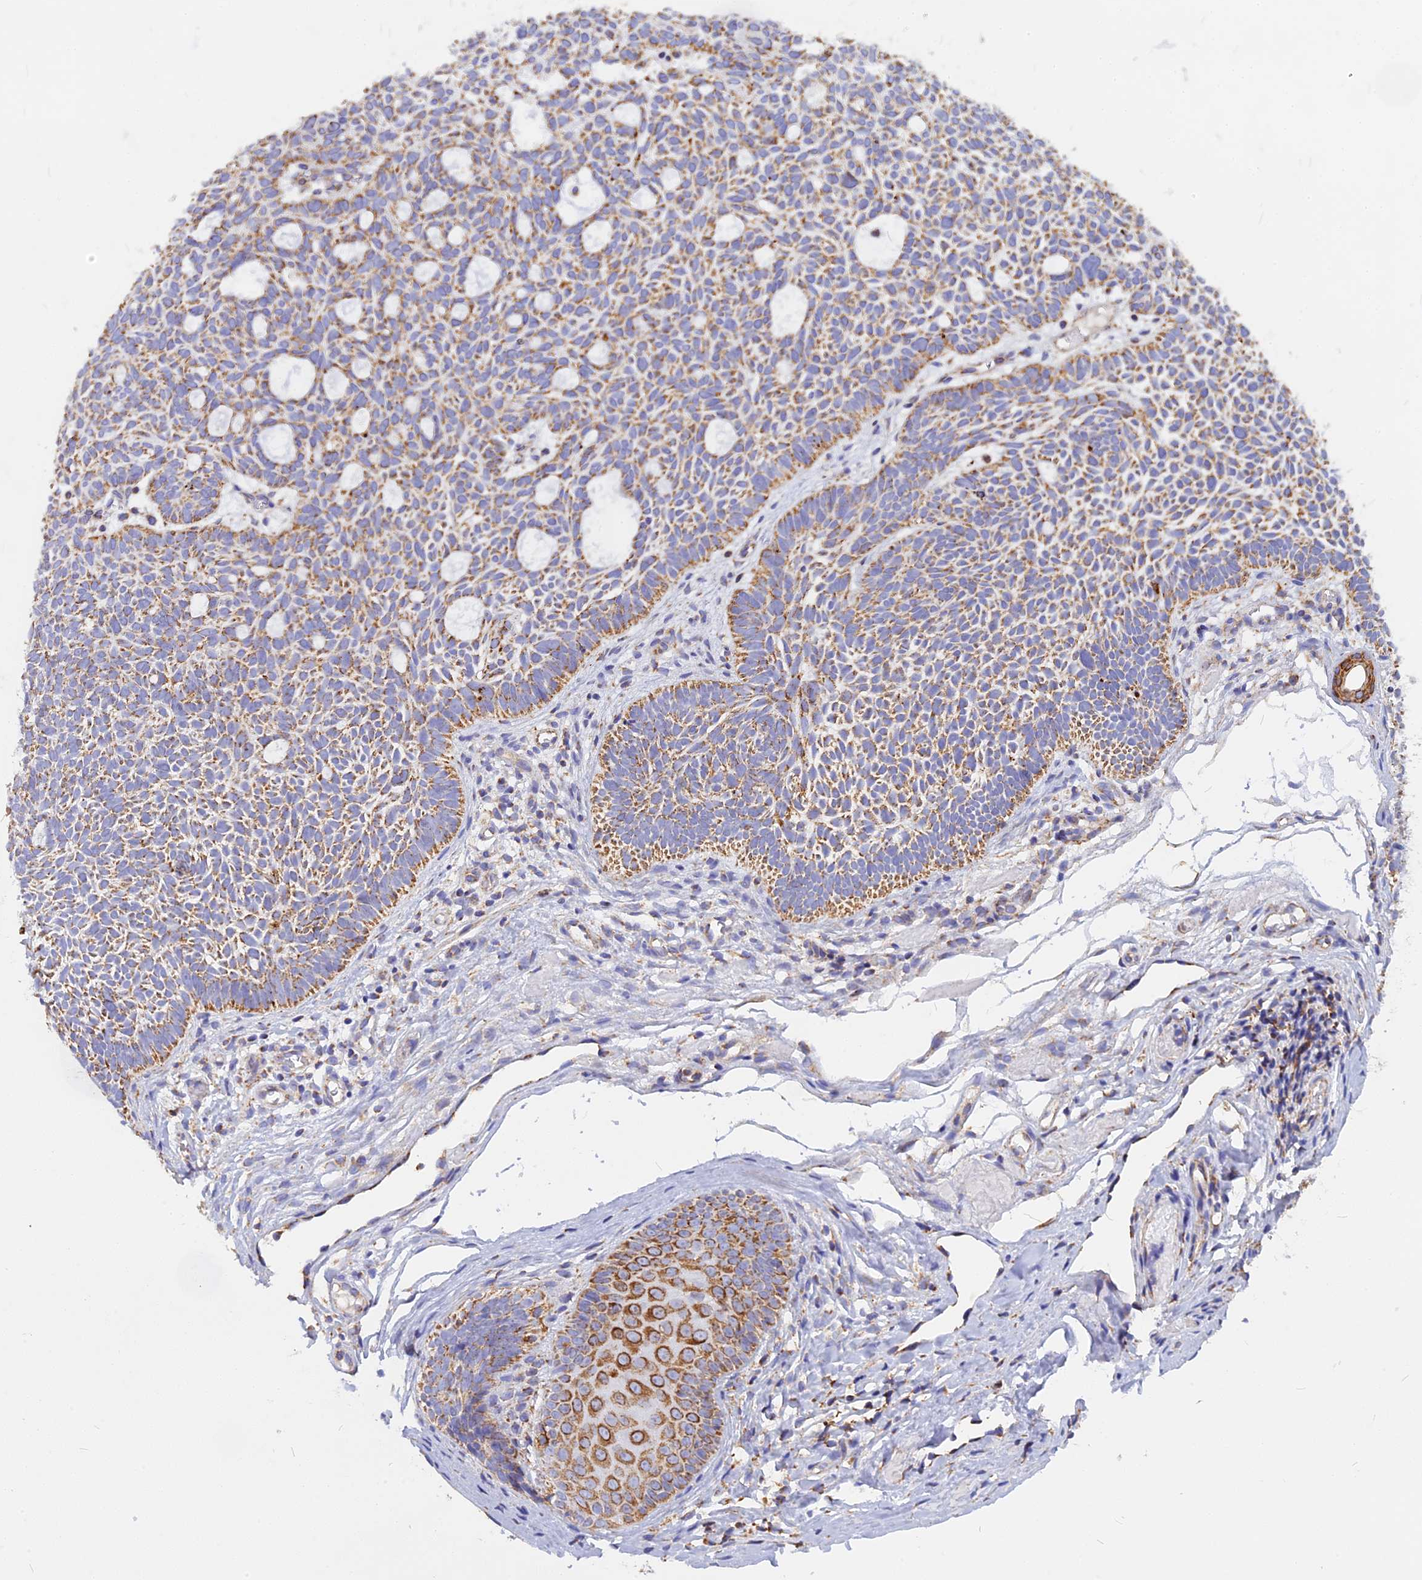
{"staining": {"intensity": "moderate", "quantity": ">75%", "location": "cytoplasmic/membranous"}, "tissue": "skin cancer", "cell_type": "Tumor cells", "image_type": "cancer", "snomed": [{"axis": "morphology", "description": "Basal cell carcinoma"}, {"axis": "topography", "description": "Skin"}], "caption": "Skin cancer tissue shows moderate cytoplasmic/membranous expression in approximately >75% of tumor cells, visualized by immunohistochemistry.", "gene": "VDAC2", "patient": {"sex": "male", "age": 69}}